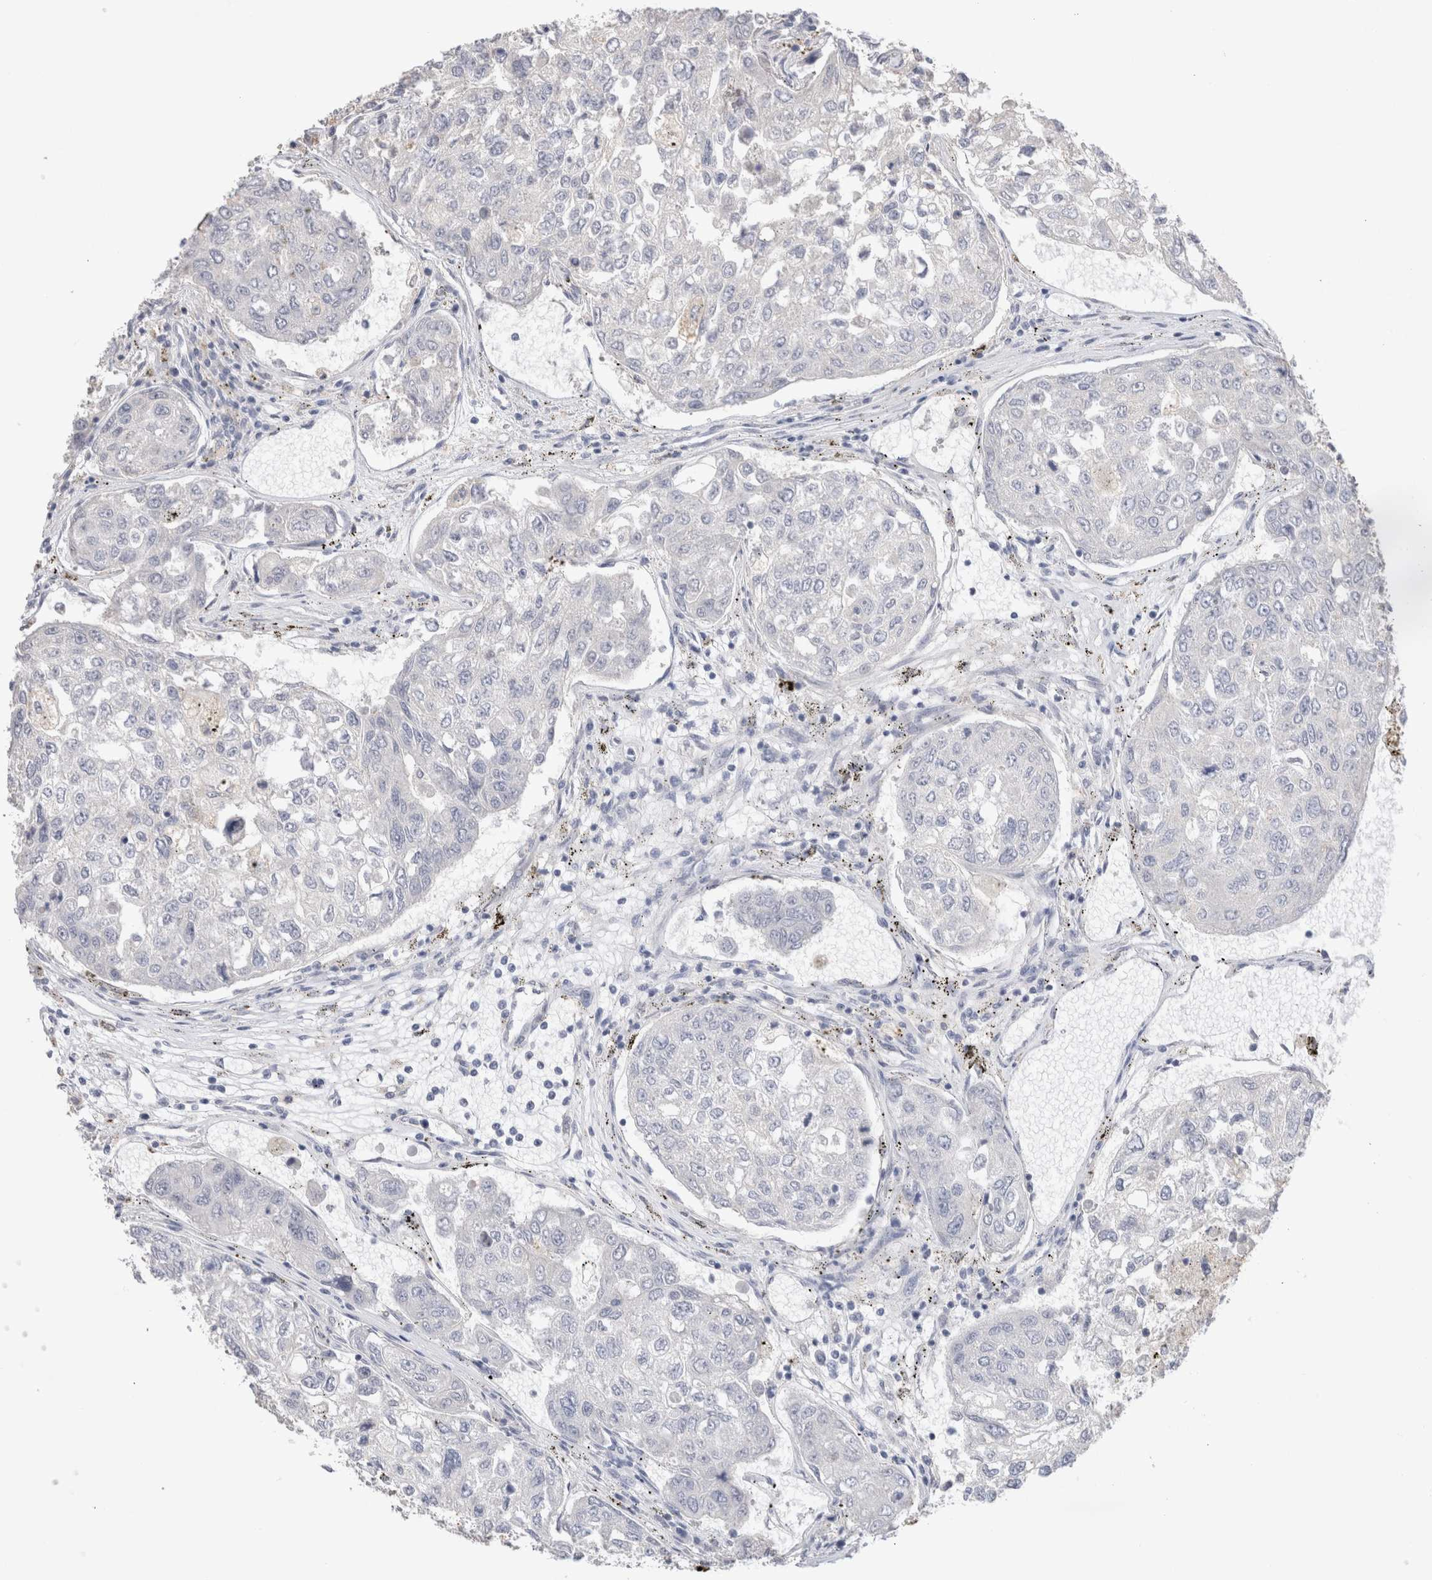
{"staining": {"intensity": "negative", "quantity": "none", "location": "none"}, "tissue": "urothelial cancer", "cell_type": "Tumor cells", "image_type": "cancer", "snomed": [{"axis": "morphology", "description": "Urothelial carcinoma, High grade"}, {"axis": "topography", "description": "Lymph node"}, {"axis": "topography", "description": "Urinary bladder"}], "caption": "Tumor cells are negative for brown protein staining in urothelial carcinoma (high-grade).", "gene": "HPGDS", "patient": {"sex": "male", "age": 51}}